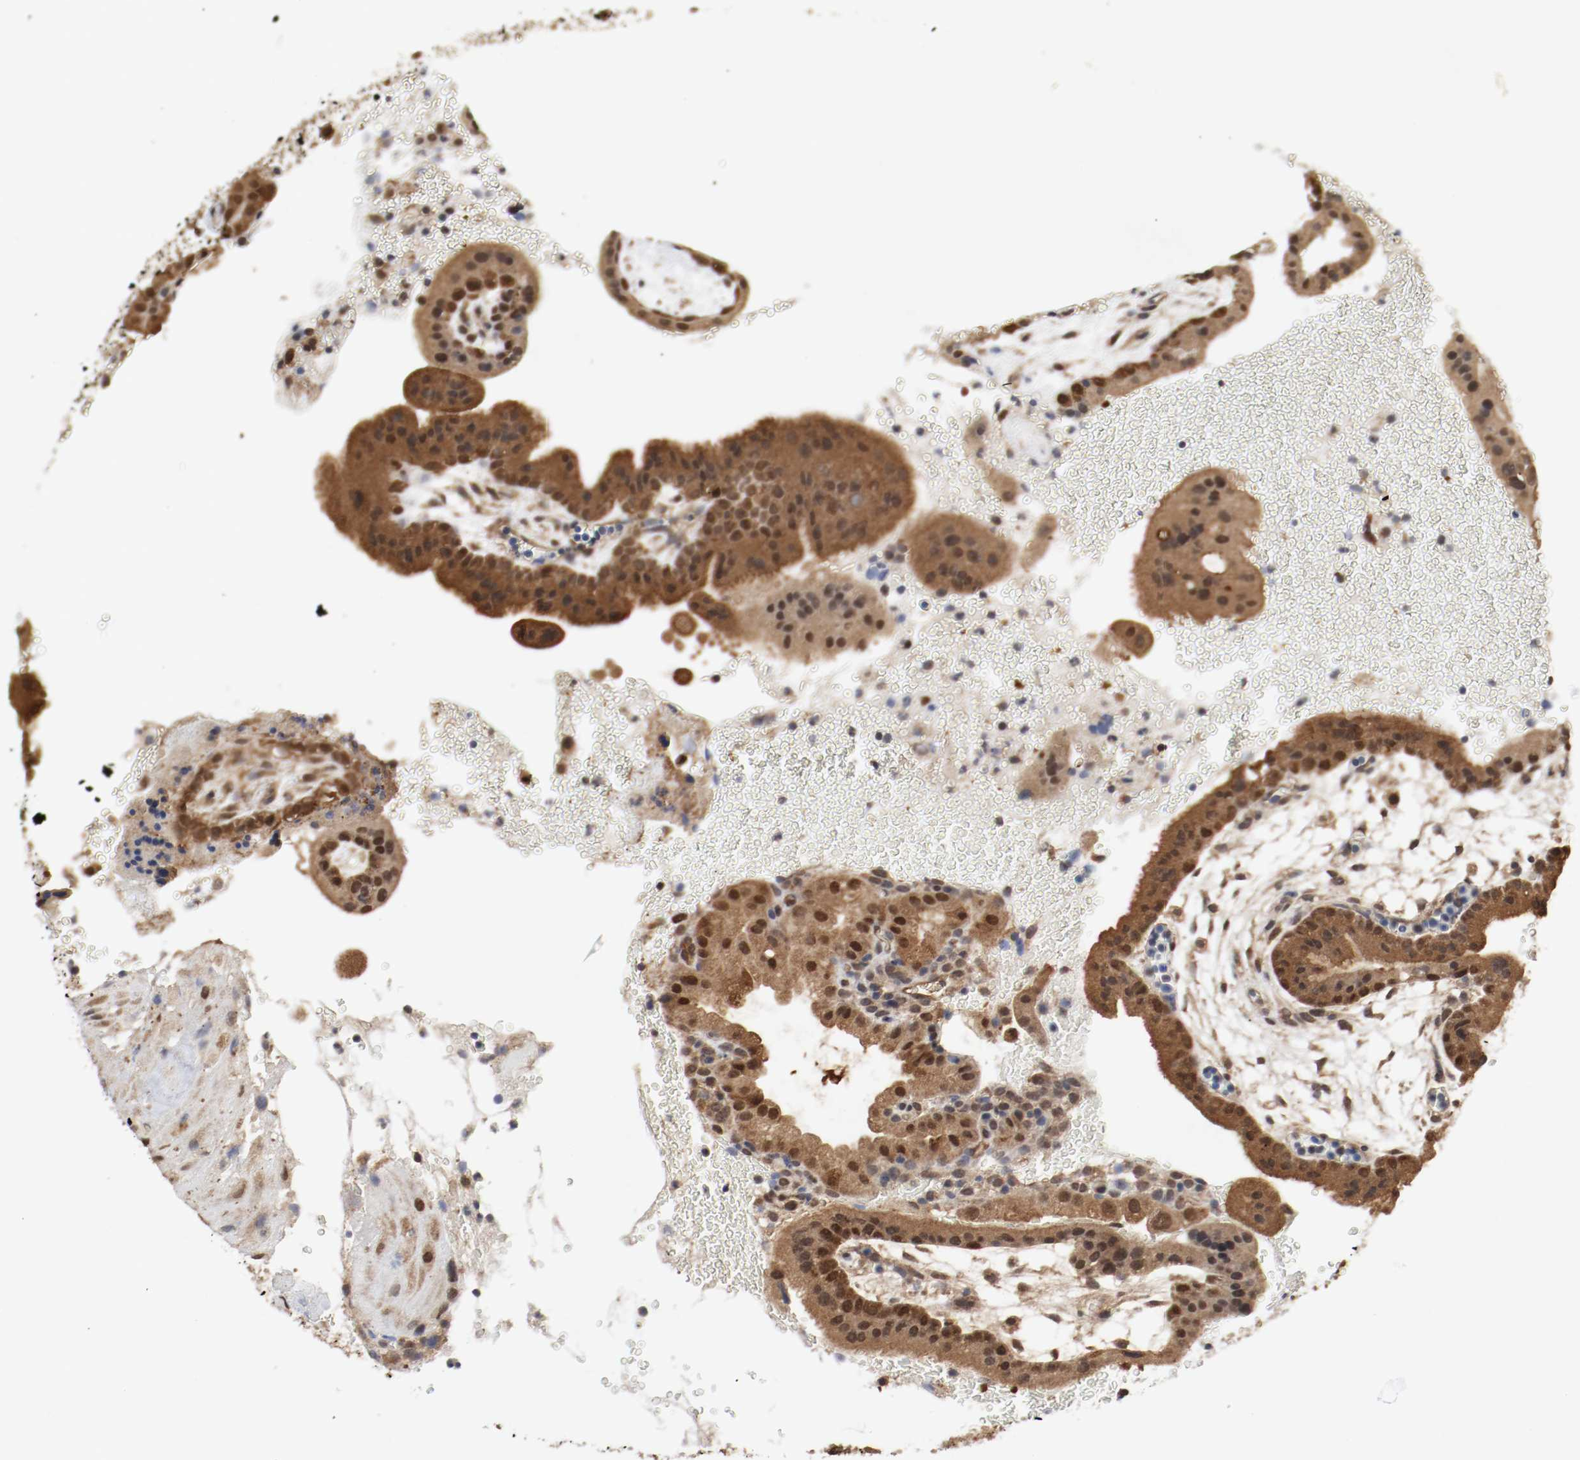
{"staining": {"intensity": "strong", "quantity": ">75%", "location": "cytoplasmic/membranous,nuclear"}, "tissue": "placenta", "cell_type": "Trophoblastic cells", "image_type": "normal", "snomed": [{"axis": "morphology", "description": "Normal tissue, NOS"}, {"axis": "topography", "description": "Placenta"}], "caption": "Immunohistochemical staining of normal placenta demonstrates >75% levels of strong cytoplasmic/membranous,nuclear protein positivity in approximately >75% of trophoblastic cells. (DAB IHC, brown staining for protein, blue staining for nuclei).", "gene": "AFG3L2", "patient": {"sex": "female", "age": 19}}